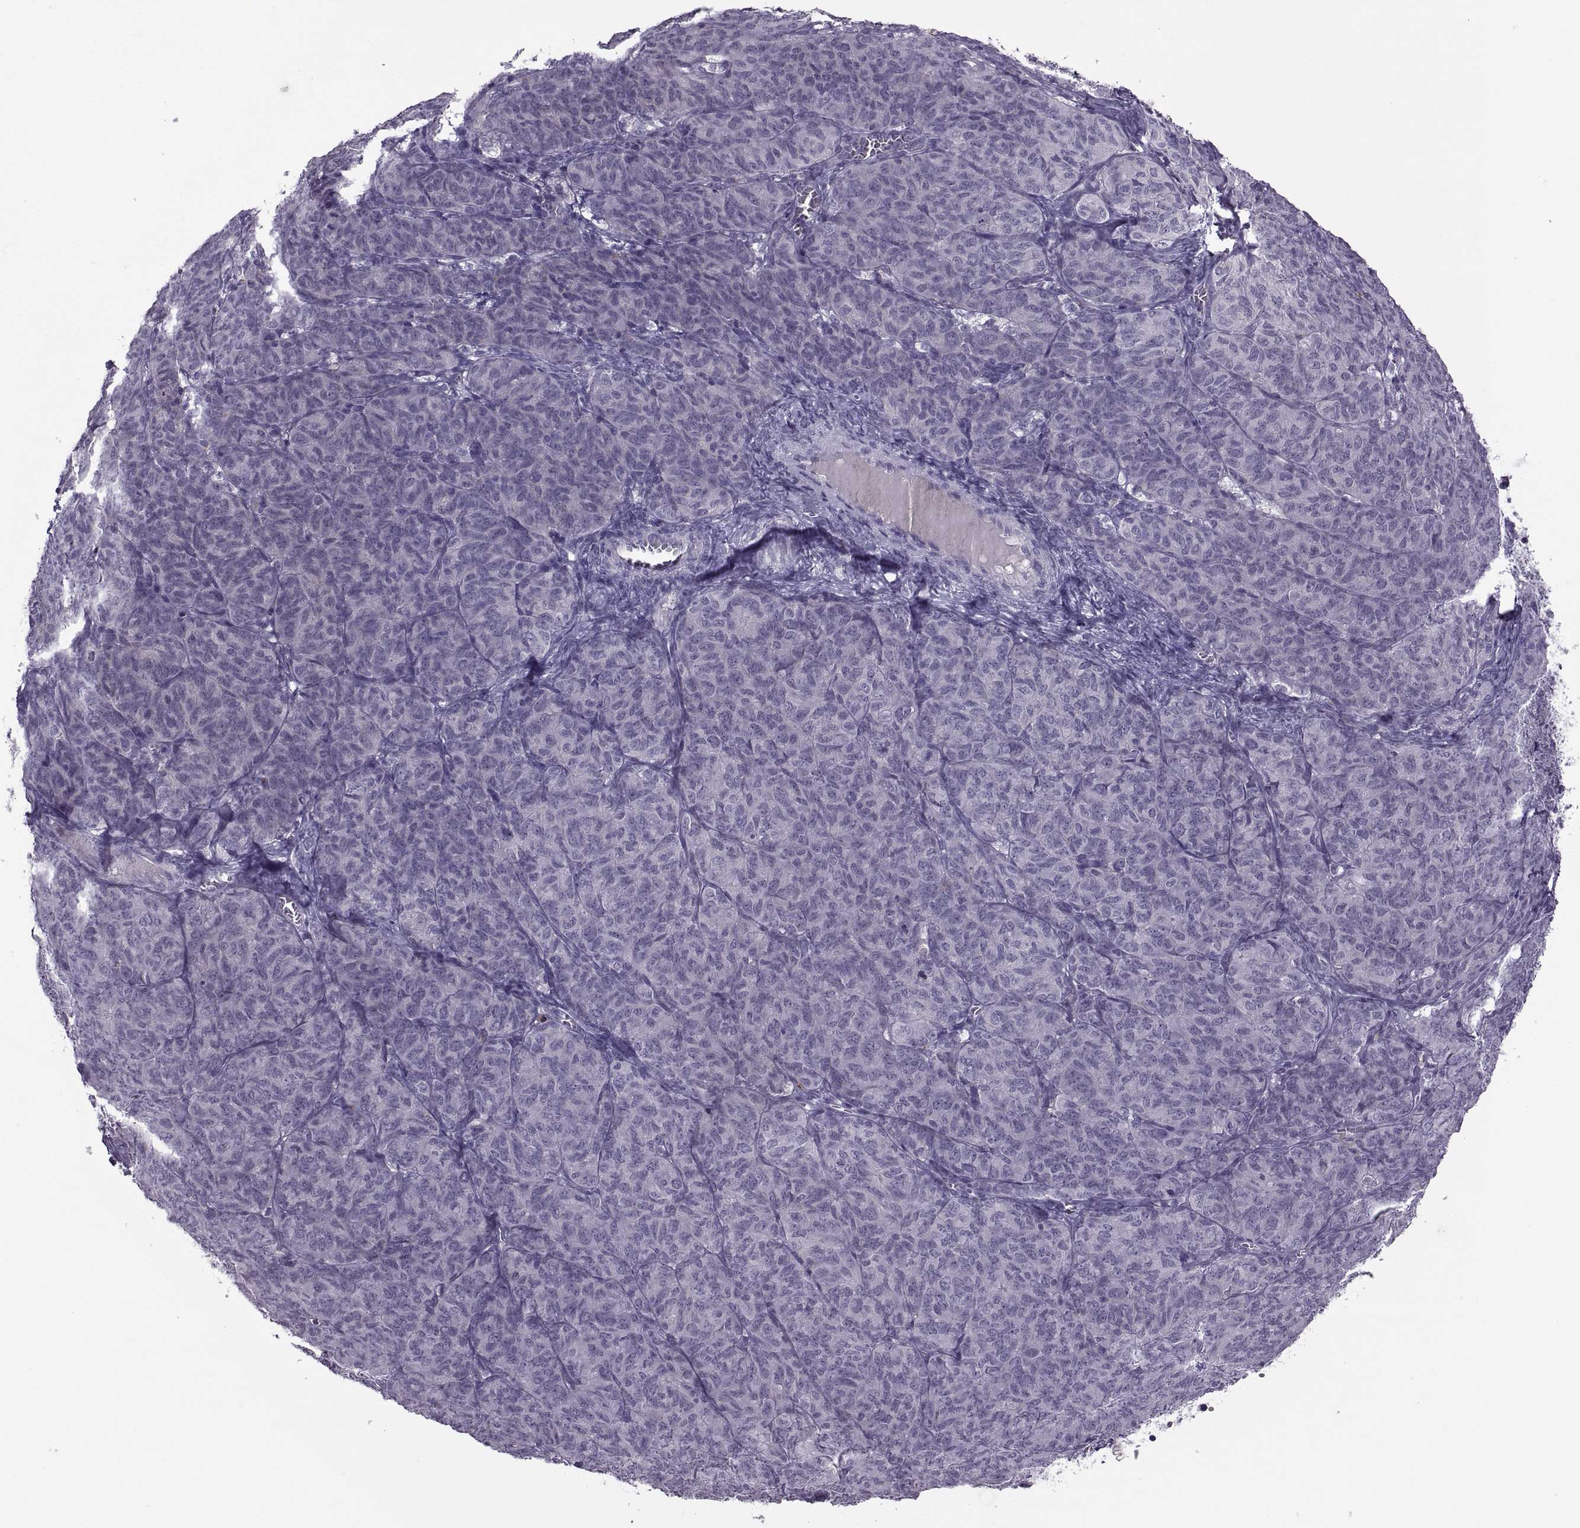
{"staining": {"intensity": "negative", "quantity": "none", "location": "none"}, "tissue": "ovarian cancer", "cell_type": "Tumor cells", "image_type": "cancer", "snomed": [{"axis": "morphology", "description": "Carcinoma, endometroid"}, {"axis": "topography", "description": "Ovary"}], "caption": "Immunohistochemistry photomicrograph of human ovarian endometroid carcinoma stained for a protein (brown), which demonstrates no positivity in tumor cells.", "gene": "RSPH6A", "patient": {"sex": "female", "age": 80}}